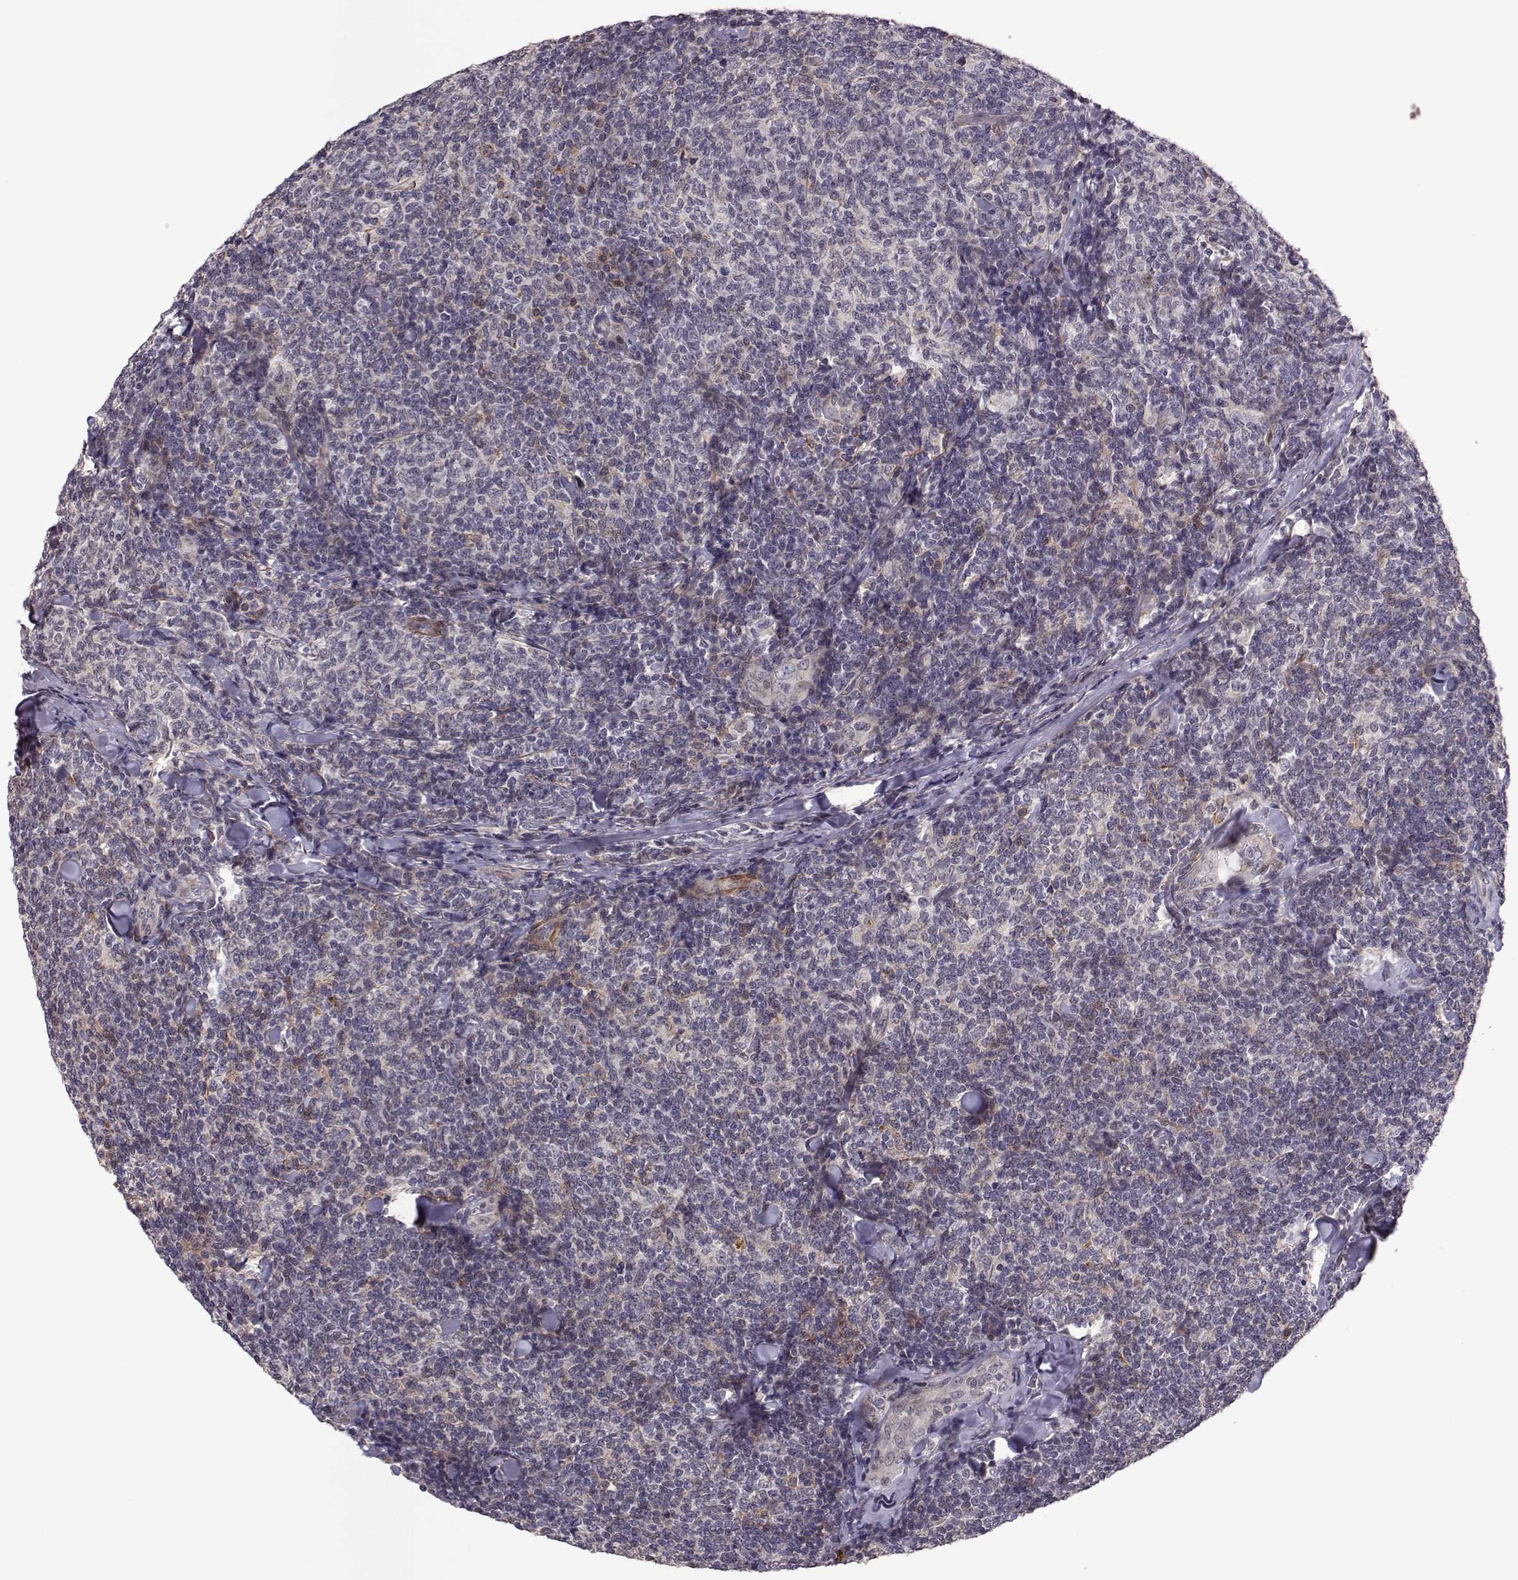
{"staining": {"intensity": "negative", "quantity": "none", "location": "none"}, "tissue": "lymphoma", "cell_type": "Tumor cells", "image_type": "cancer", "snomed": [{"axis": "morphology", "description": "Malignant lymphoma, non-Hodgkin's type, Low grade"}, {"axis": "topography", "description": "Lymph node"}], "caption": "This is a image of IHC staining of lymphoma, which shows no expression in tumor cells.", "gene": "PLEKHG3", "patient": {"sex": "female", "age": 56}}